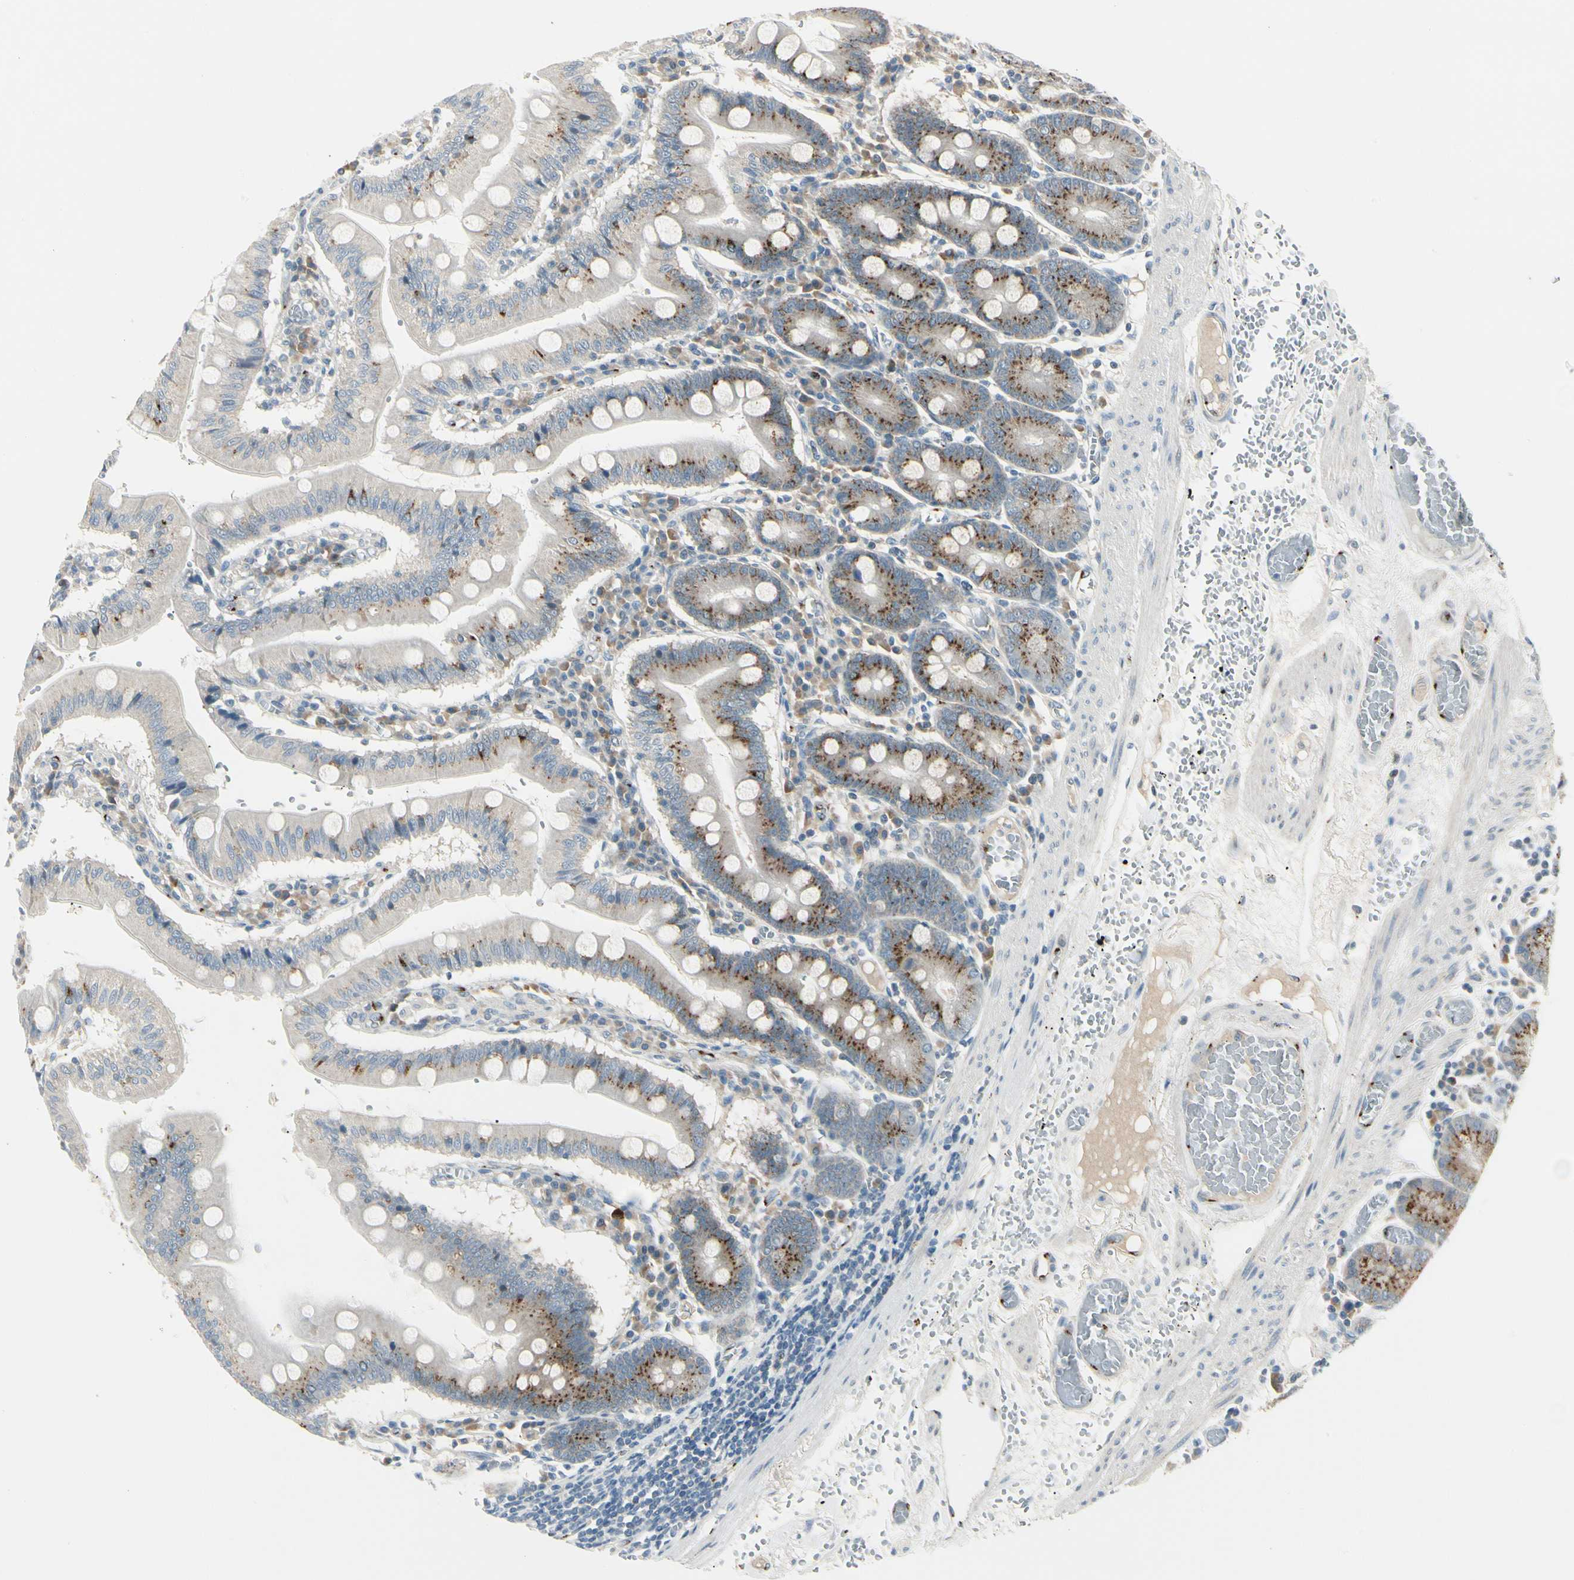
{"staining": {"intensity": "moderate", "quantity": "25%-75%", "location": "cytoplasmic/membranous"}, "tissue": "small intestine", "cell_type": "Glandular cells", "image_type": "normal", "snomed": [{"axis": "morphology", "description": "Normal tissue, NOS"}, {"axis": "topography", "description": "Small intestine"}], "caption": "Brown immunohistochemical staining in unremarkable human small intestine reveals moderate cytoplasmic/membranous positivity in about 25%-75% of glandular cells. The staining was performed using DAB to visualize the protein expression in brown, while the nuclei were stained in blue with hematoxylin (Magnification: 20x).", "gene": "MANSC1", "patient": {"sex": "male", "age": 71}}